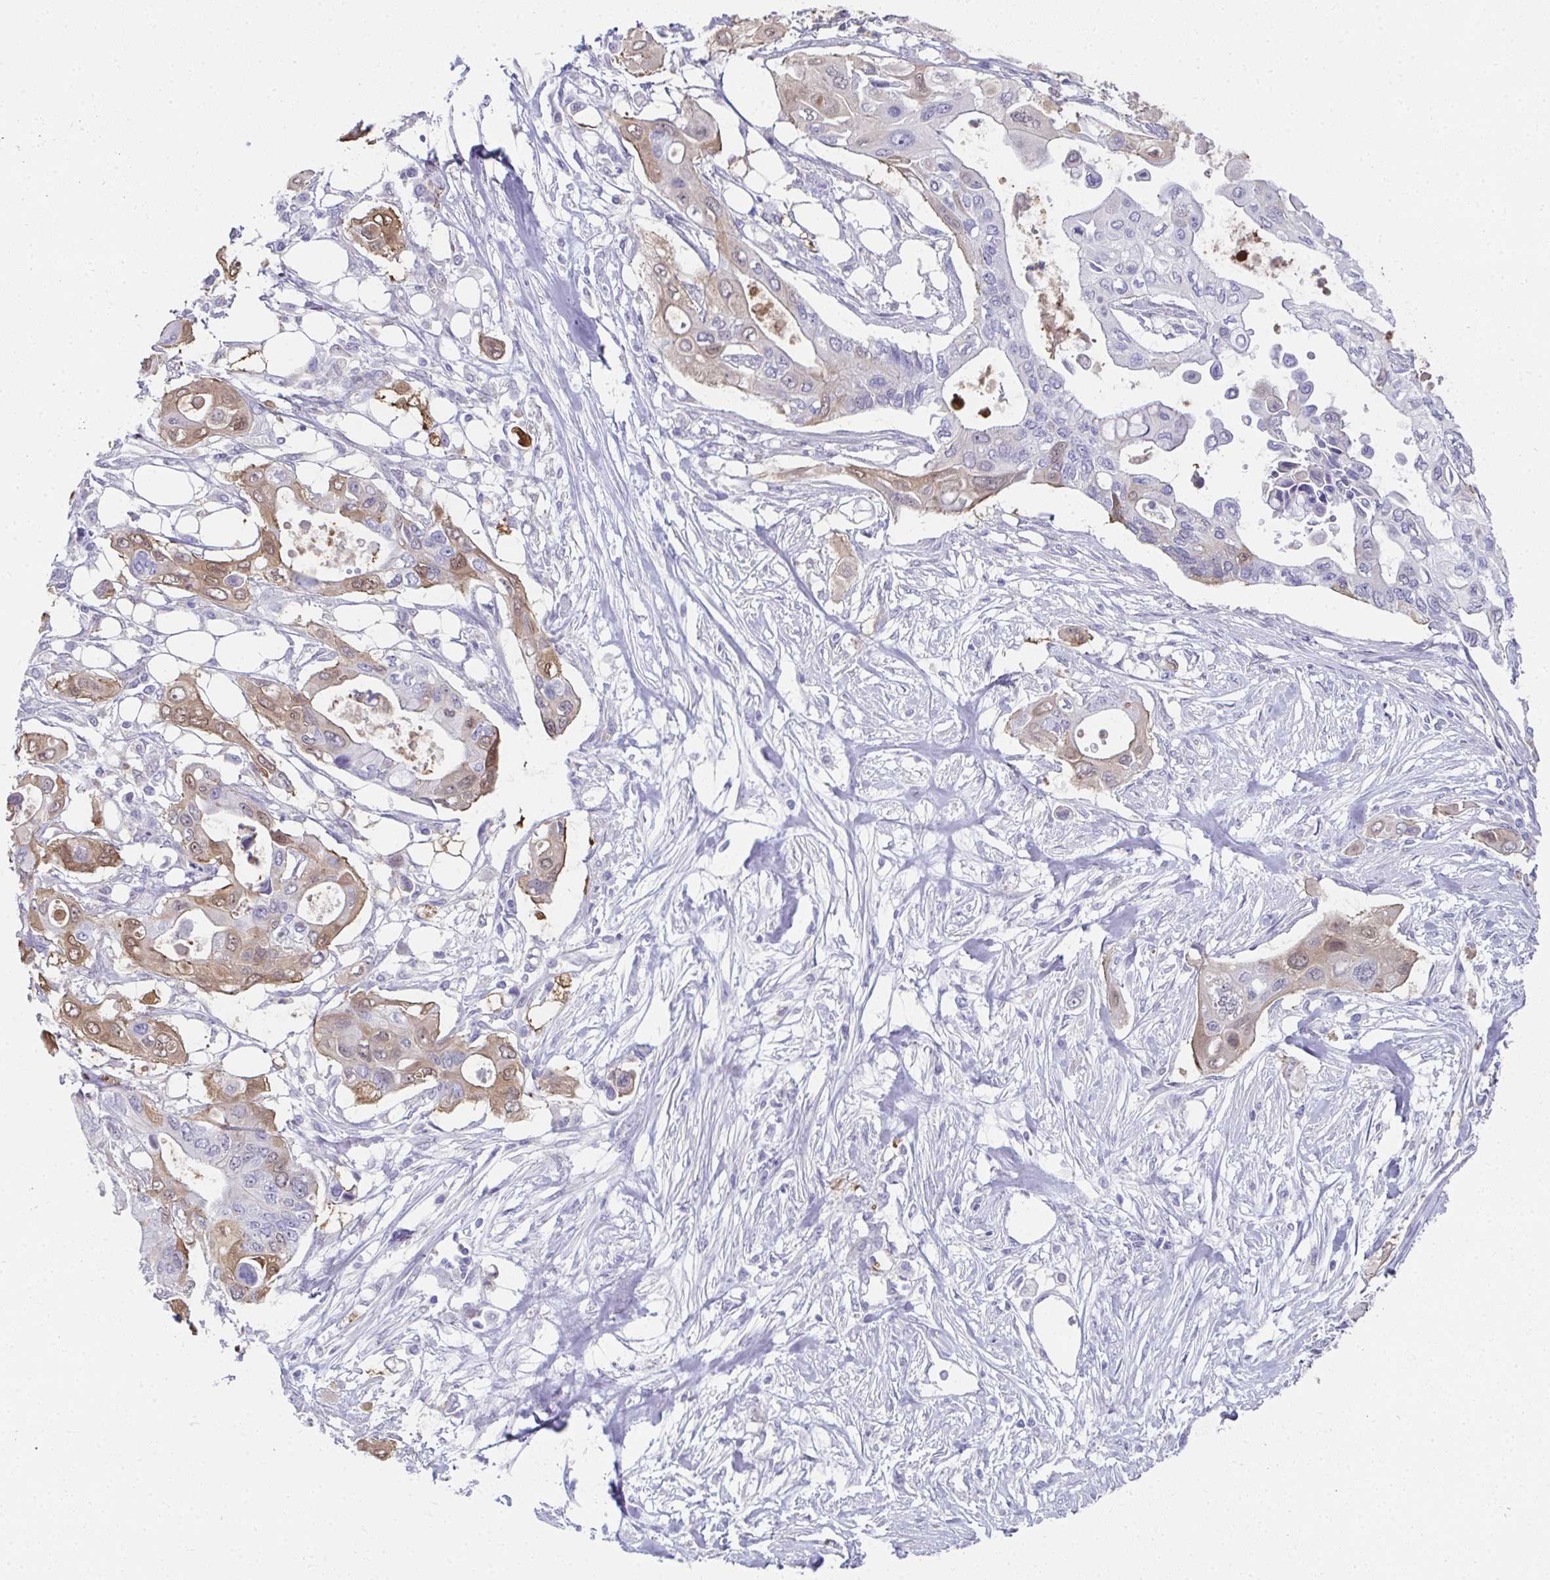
{"staining": {"intensity": "moderate", "quantity": "<25%", "location": "cytoplasmic/membranous,nuclear"}, "tissue": "pancreatic cancer", "cell_type": "Tumor cells", "image_type": "cancer", "snomed": [{"axis": "morphology", "description": "Adenocarcinoma, NOS"}, {"axis": "topography", "description": "Pancreas"}], "caption": "A micrograph of human pancreatic adenocarcinoma stained for a protein shows moderate cytoplasmic/membranous and nuclear brown staining in tumor cells.", "gene": "RBP1", "patient": {"sex": "female", "age": 63}}